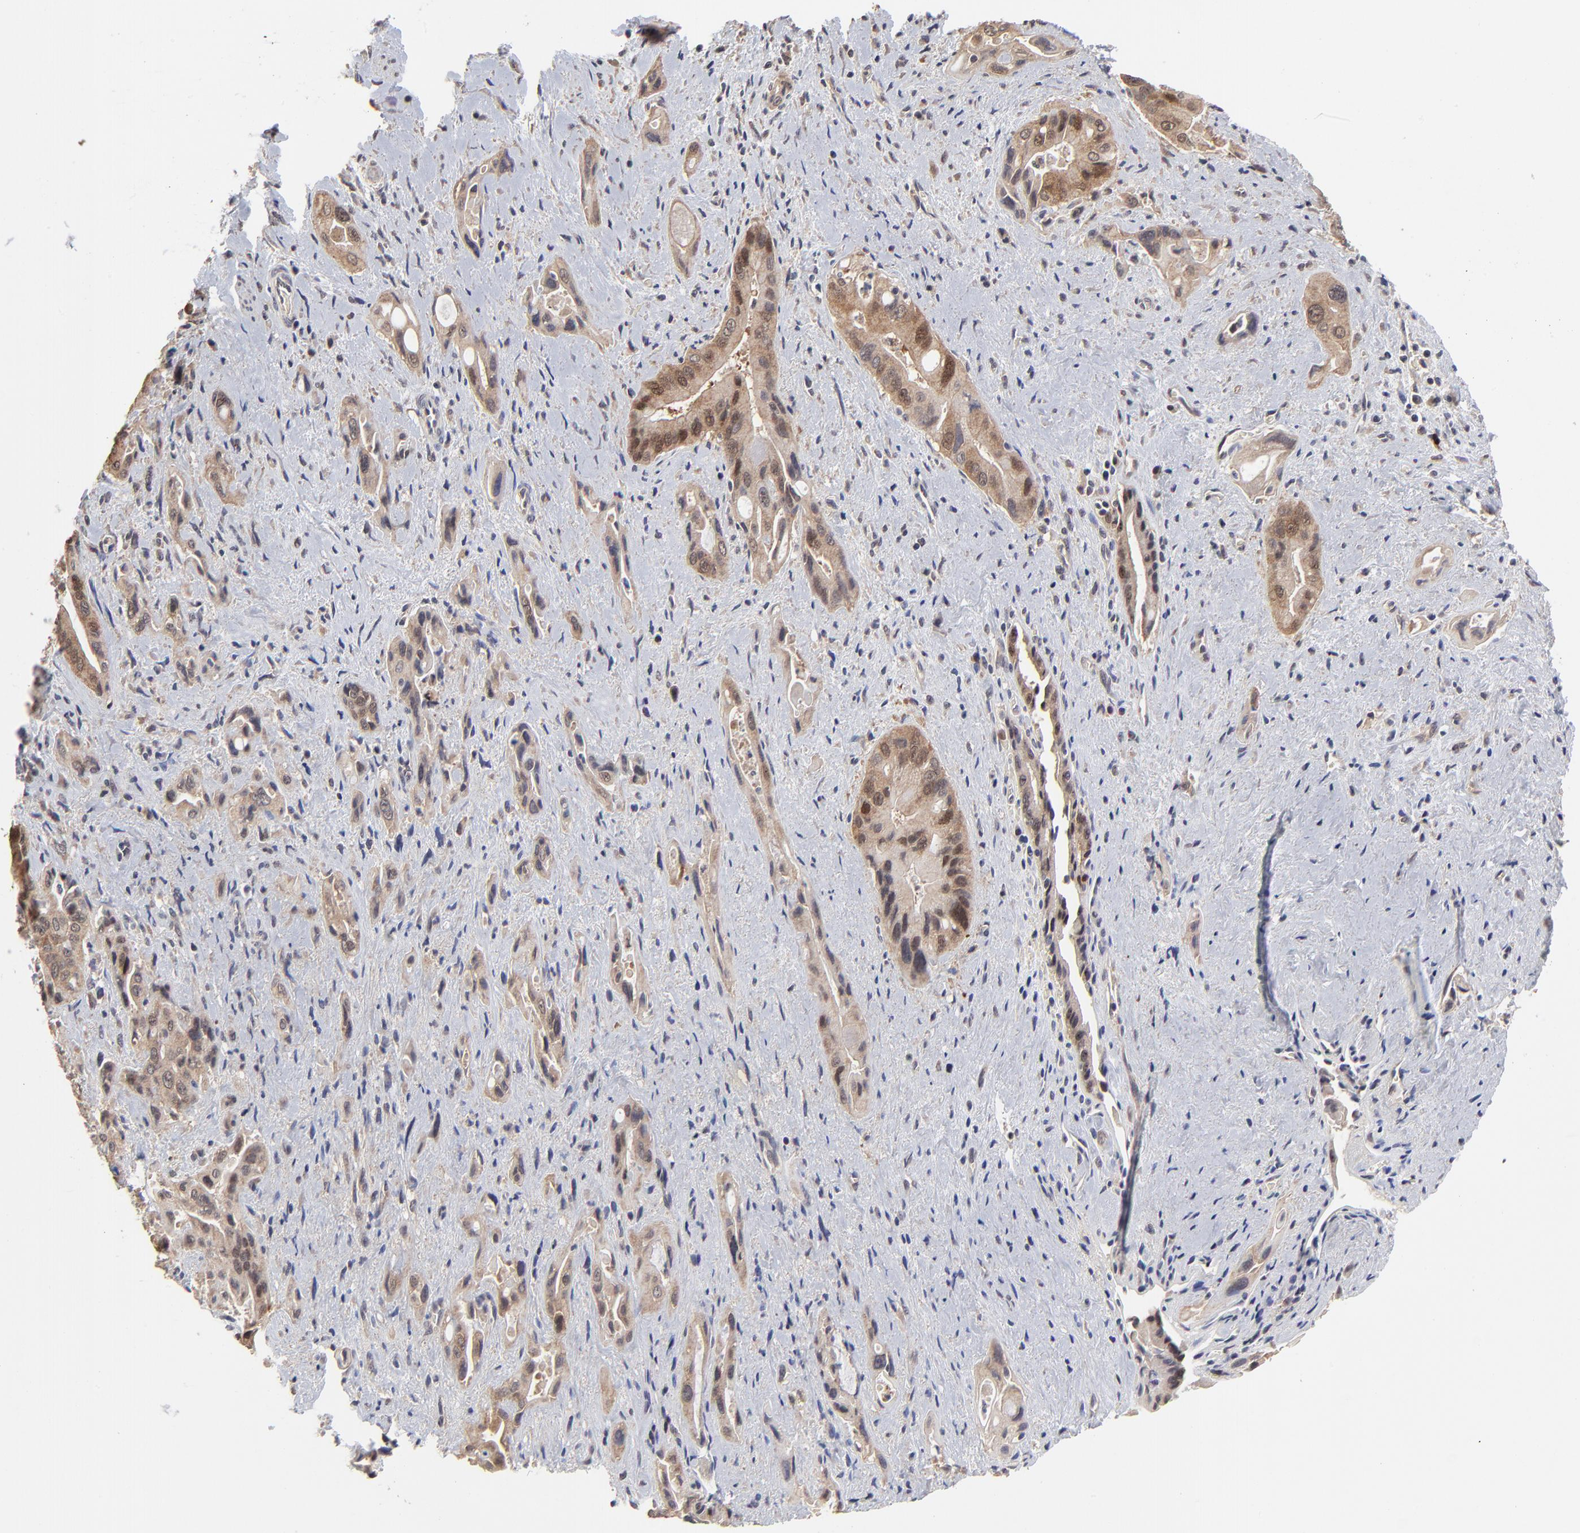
{"staining": {"intensity": "moderate", "quantity": ">75%", "location": "cytoplasmic/membranous"}, "tissue": "pancreatic cancer", "cell_type": "Tumor cells", "image_type": "cancer", "snomed": [{"axis": "morphology", "description": "Adenocarcinoma, NOS"}, {"axis": "topography", "description": "Pancreas"}], "caption": "Tumor cells reveal moderate cytoplasmic/membranous expression in approximately >75% of cells in pancreatic cancer (adenocarcinoma). The staining was performed using DAB to visualize the protein expression in brown, while the nuclei were stained in blue with hematoxylin (Magnification: 20x).", "gene": "FRMD8", "patient": {"sex": "male", "age": 77}}